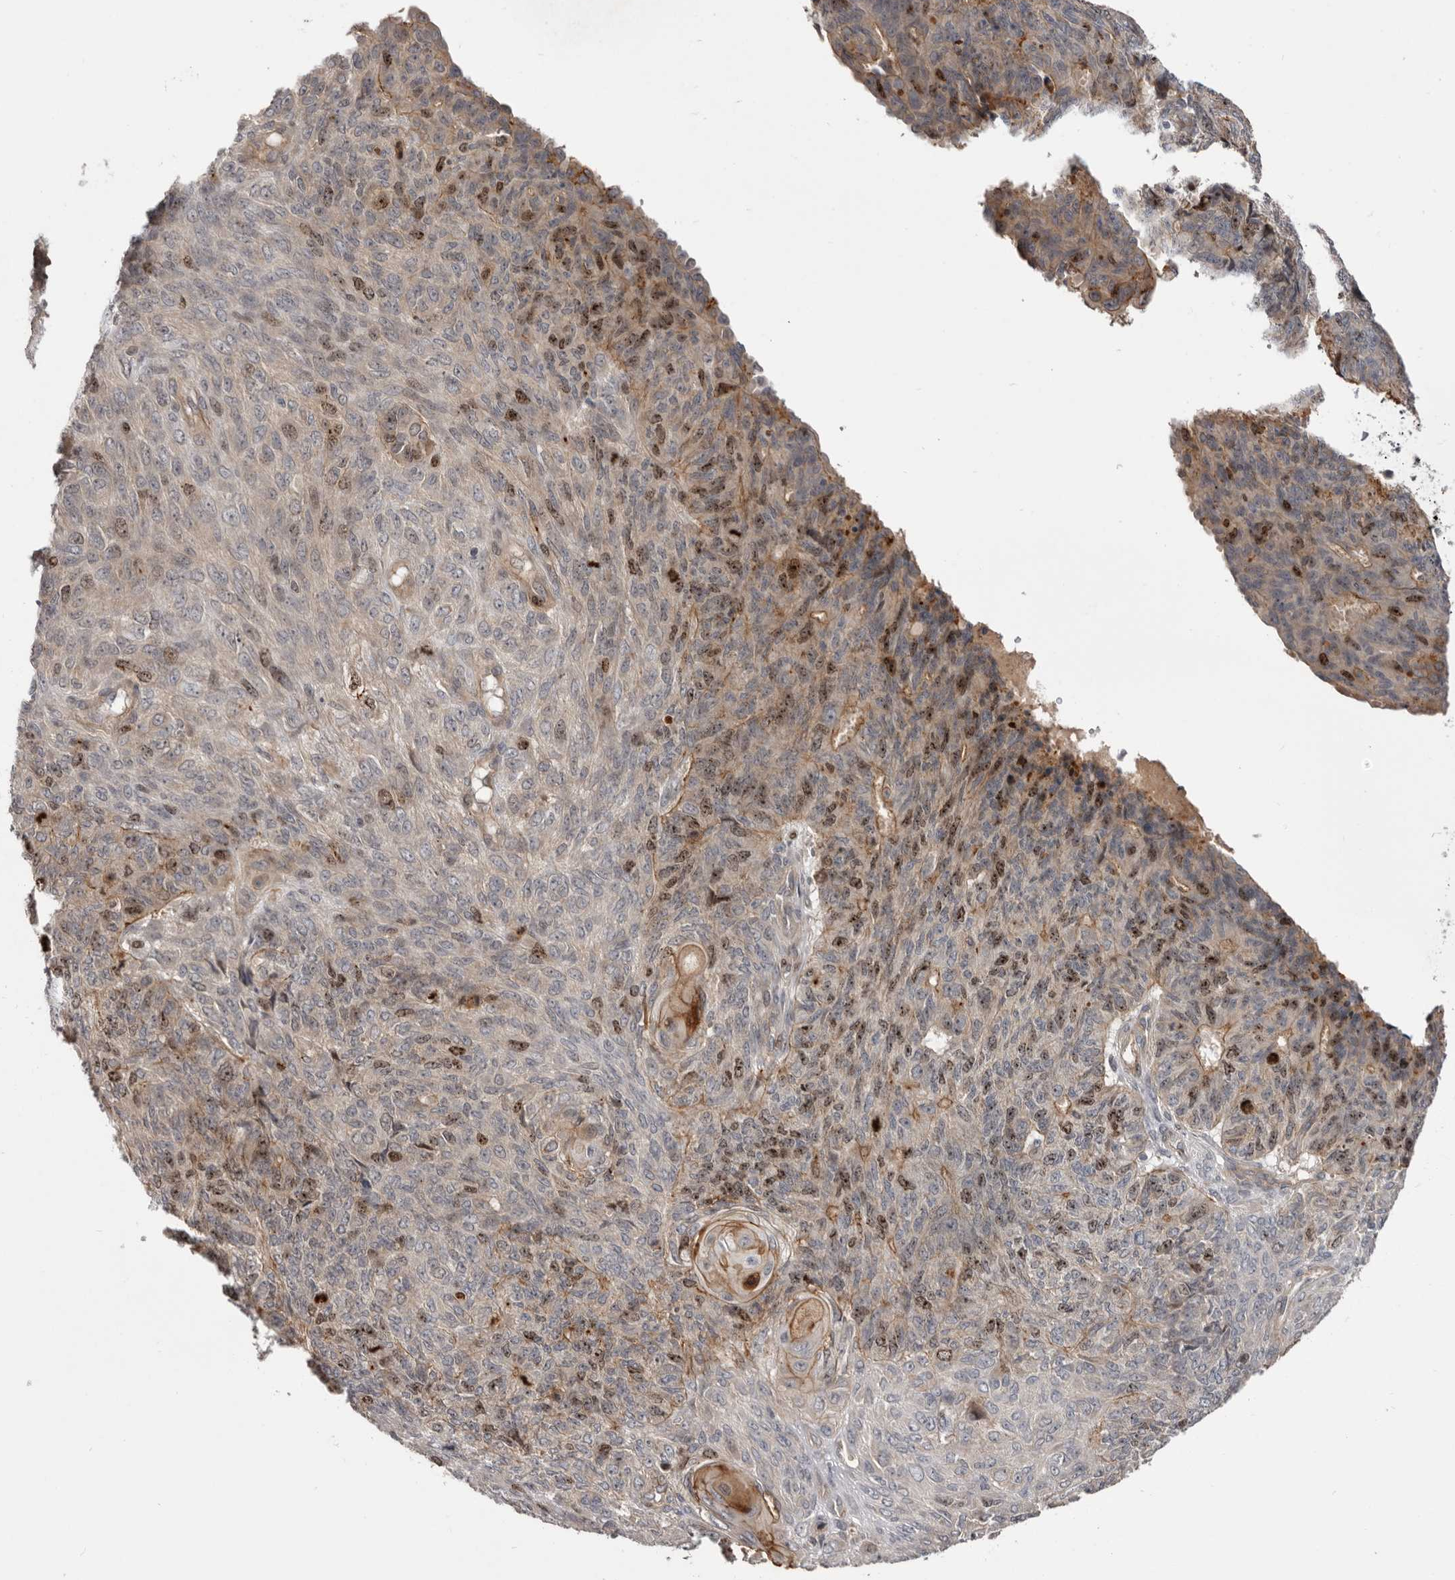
{"staining": {"intensity": "moderate", "quantity": "25%-75%", "location": "nuclear"}, "tissue": "endometrial cancer", "cell_type": "Tumor cells", "image_type": "cancer", "snomed": [{"axis": "morphology", "description": "Adenocarcinoma, NOS"}, {"axis": "topography", "description": "Endometrium"}], "caption": "High-power microscopy captured an IHC image of endometrial adenocarcinoma, revealing moderate nuclear staining in approximately 25%-75% of tumor cells. Immunohistochemistry stains the protein of interest in brown and the nuclei are stained blue.", "gene": "CDCA8", "patient": {"sex": "female", "age": 32}}